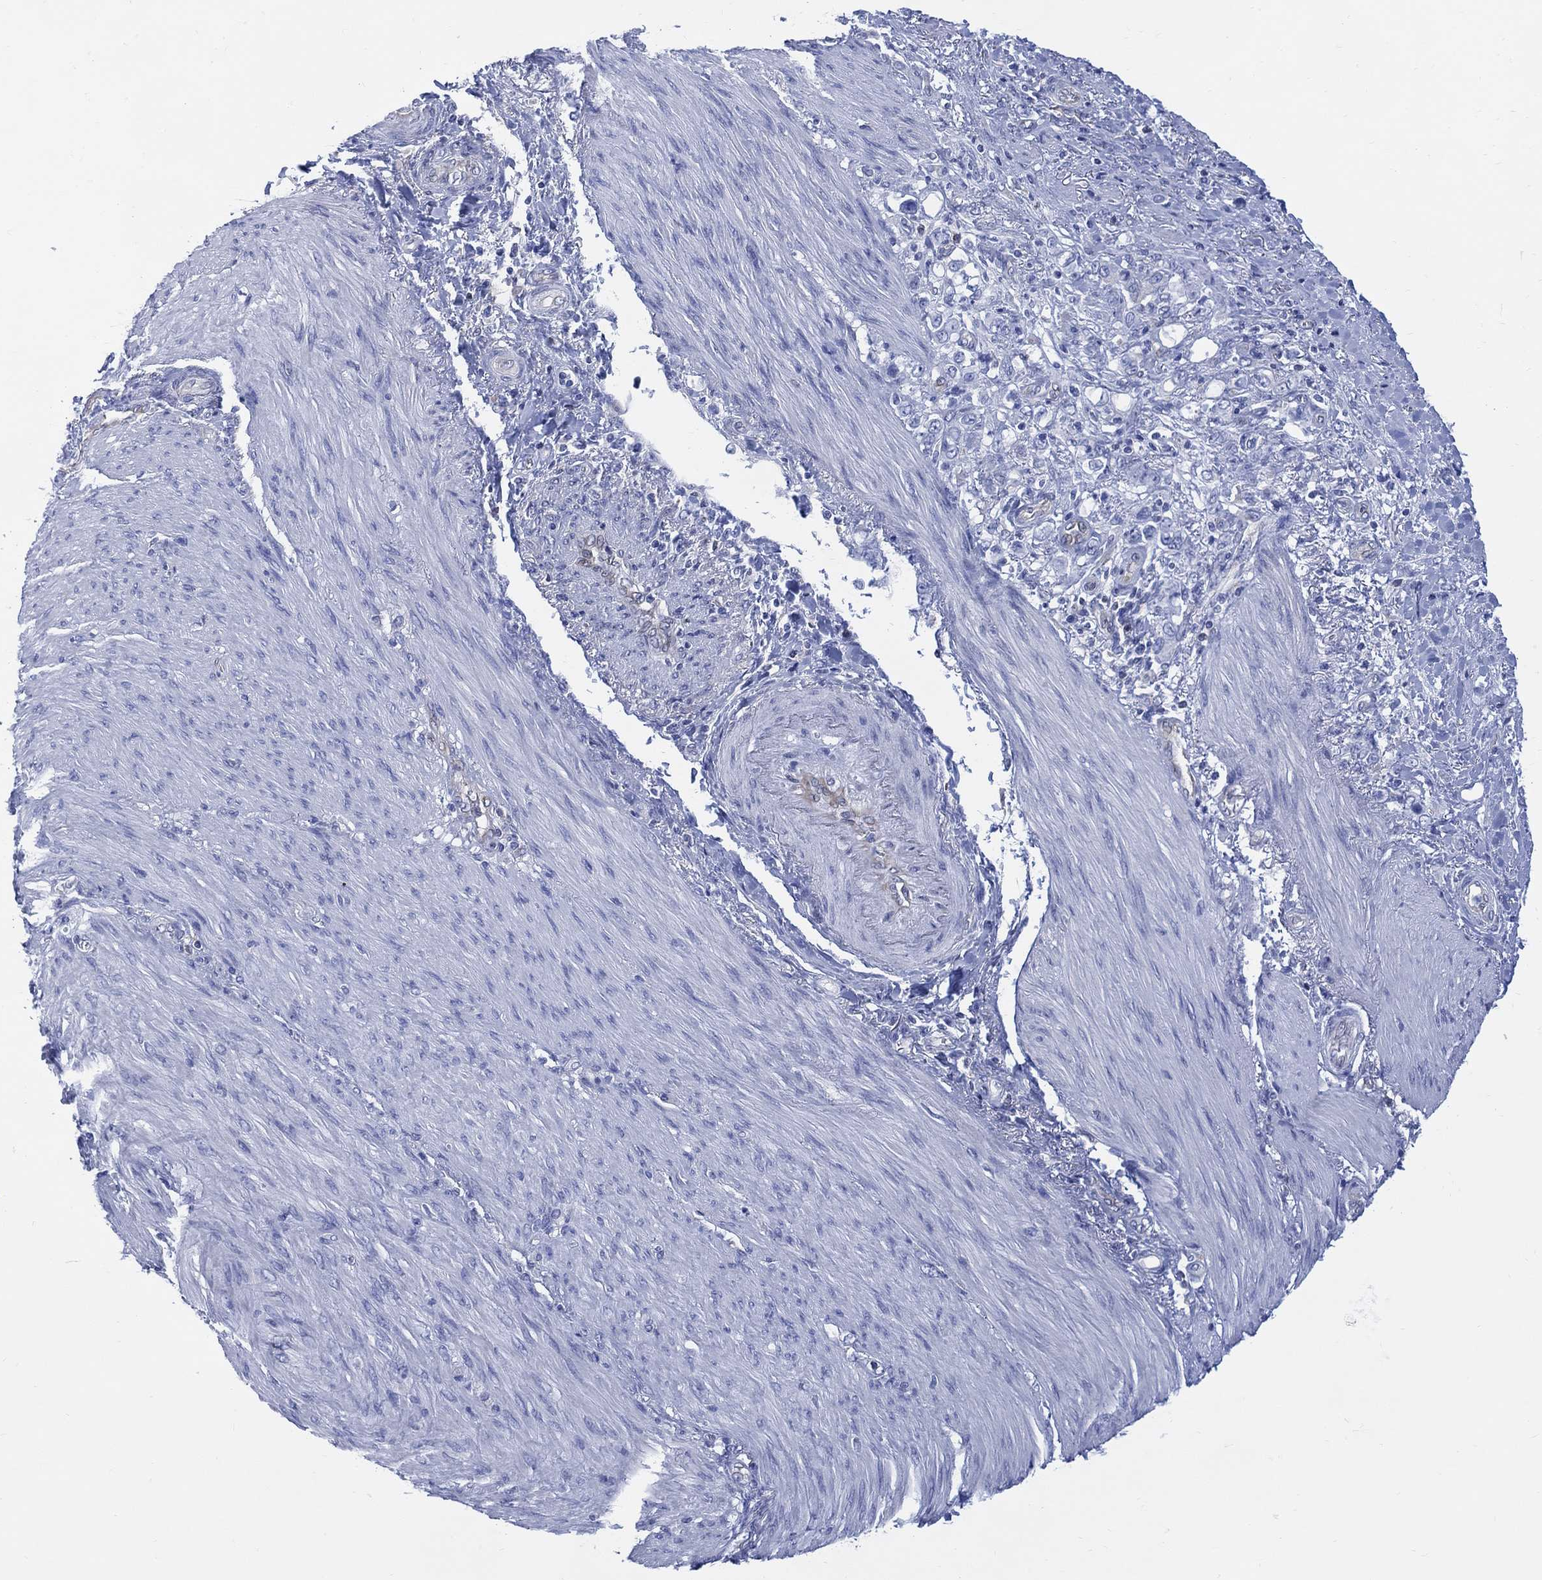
{"staining": {"intensity": "negative", "quantity": "none", "location": "none"}, "tissue": "stomach cancer", "cell_type": "Tumor cells", "image_type": "cancer", "snomed": [{"axis": "morphology", "description": "Normal tissue, NOS"}, {"axis": "morphology", "description": "Adenocarcinoma, NOS"}, {"axis": "topography", "description": "Stomach"}], "caption": "Immunohistochemistry (IHC) image of stomach adenocarcinoma stained for a protein (brown), which exhibits no expression in tumor cells.", "gene": "DDI1", "patient": {"sex": "female", "age": 79}}